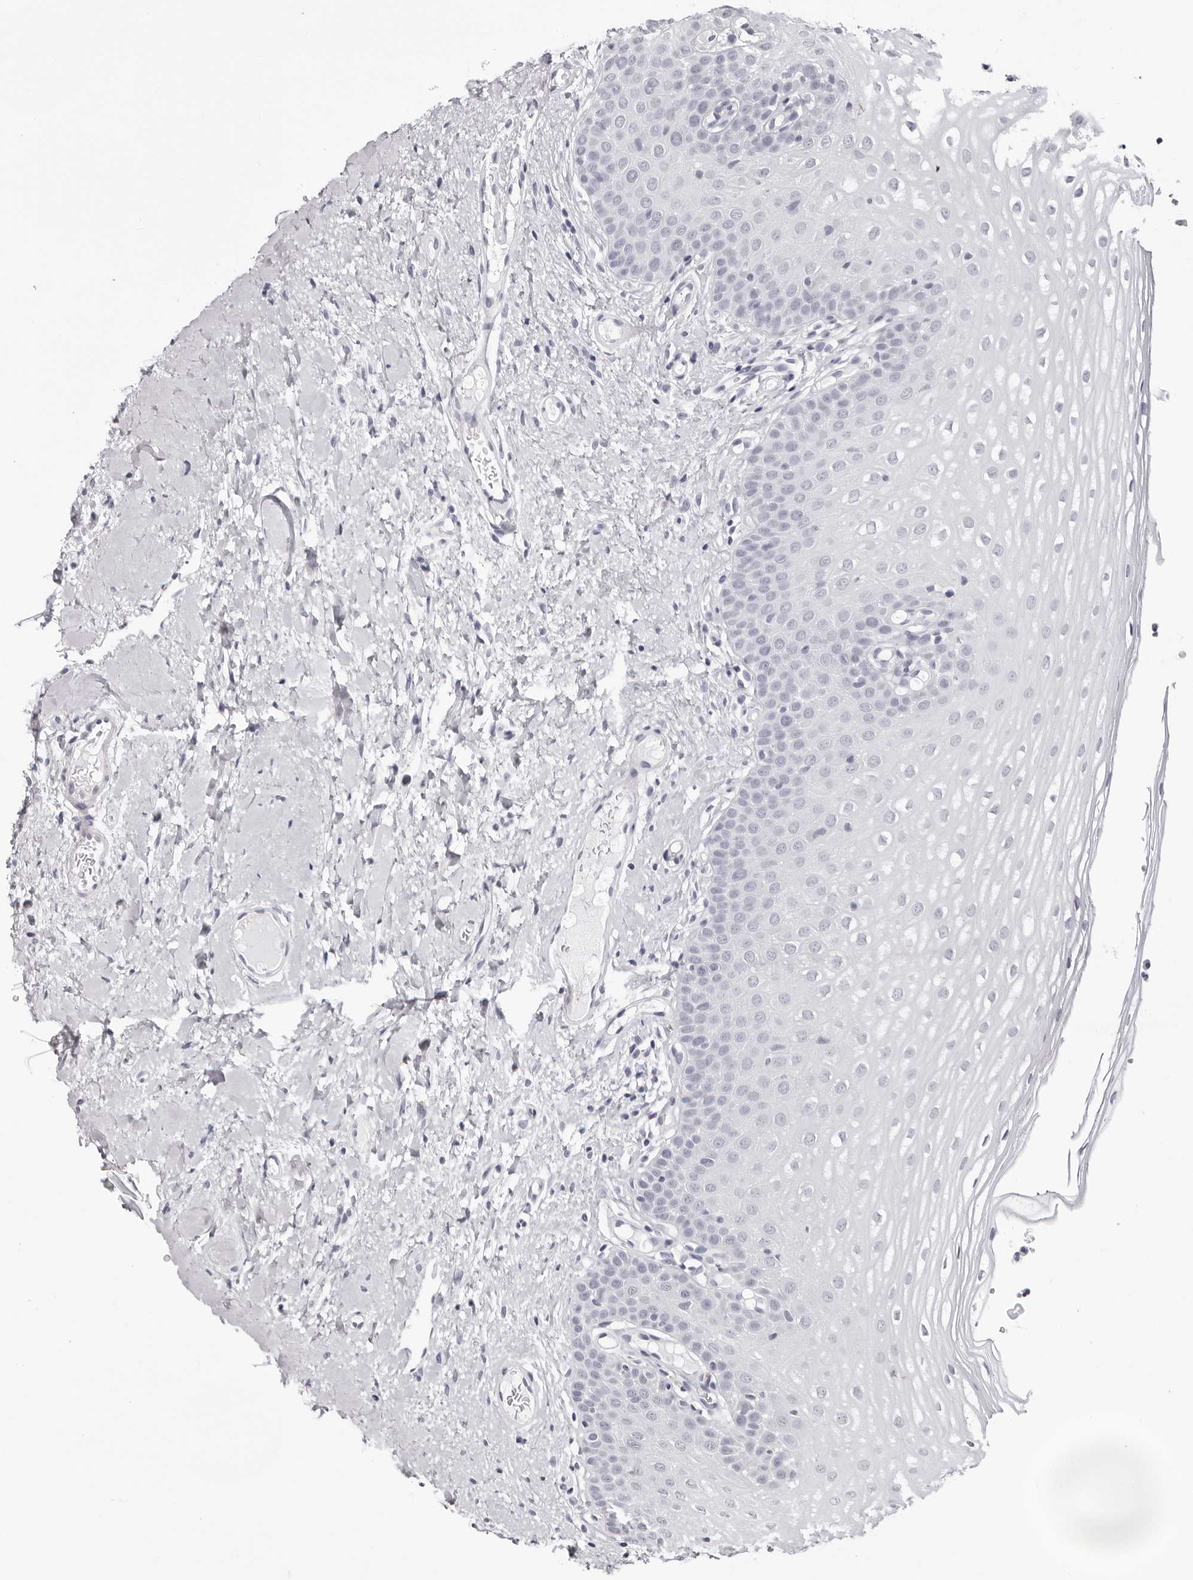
{"staining": {"intensity": "negative", "quantity": "none", "location": "none"}, "tissue": "oral mucosa", "cell_type": "Squamous epithelial cells", "image_type": "normal", "snomed": [{"axis": "morphology", "description": "Normal tissue, NOS"}, {"axis": "topography", "description": "Oral tissue"}], "caption": "DAB immunohistochemical staining of unremarkable human oral mucosa exhibits no significant expression in squamous epithelial cells.", "gene": "INSL3", "patient": {"sex": "female", "age": 56}}